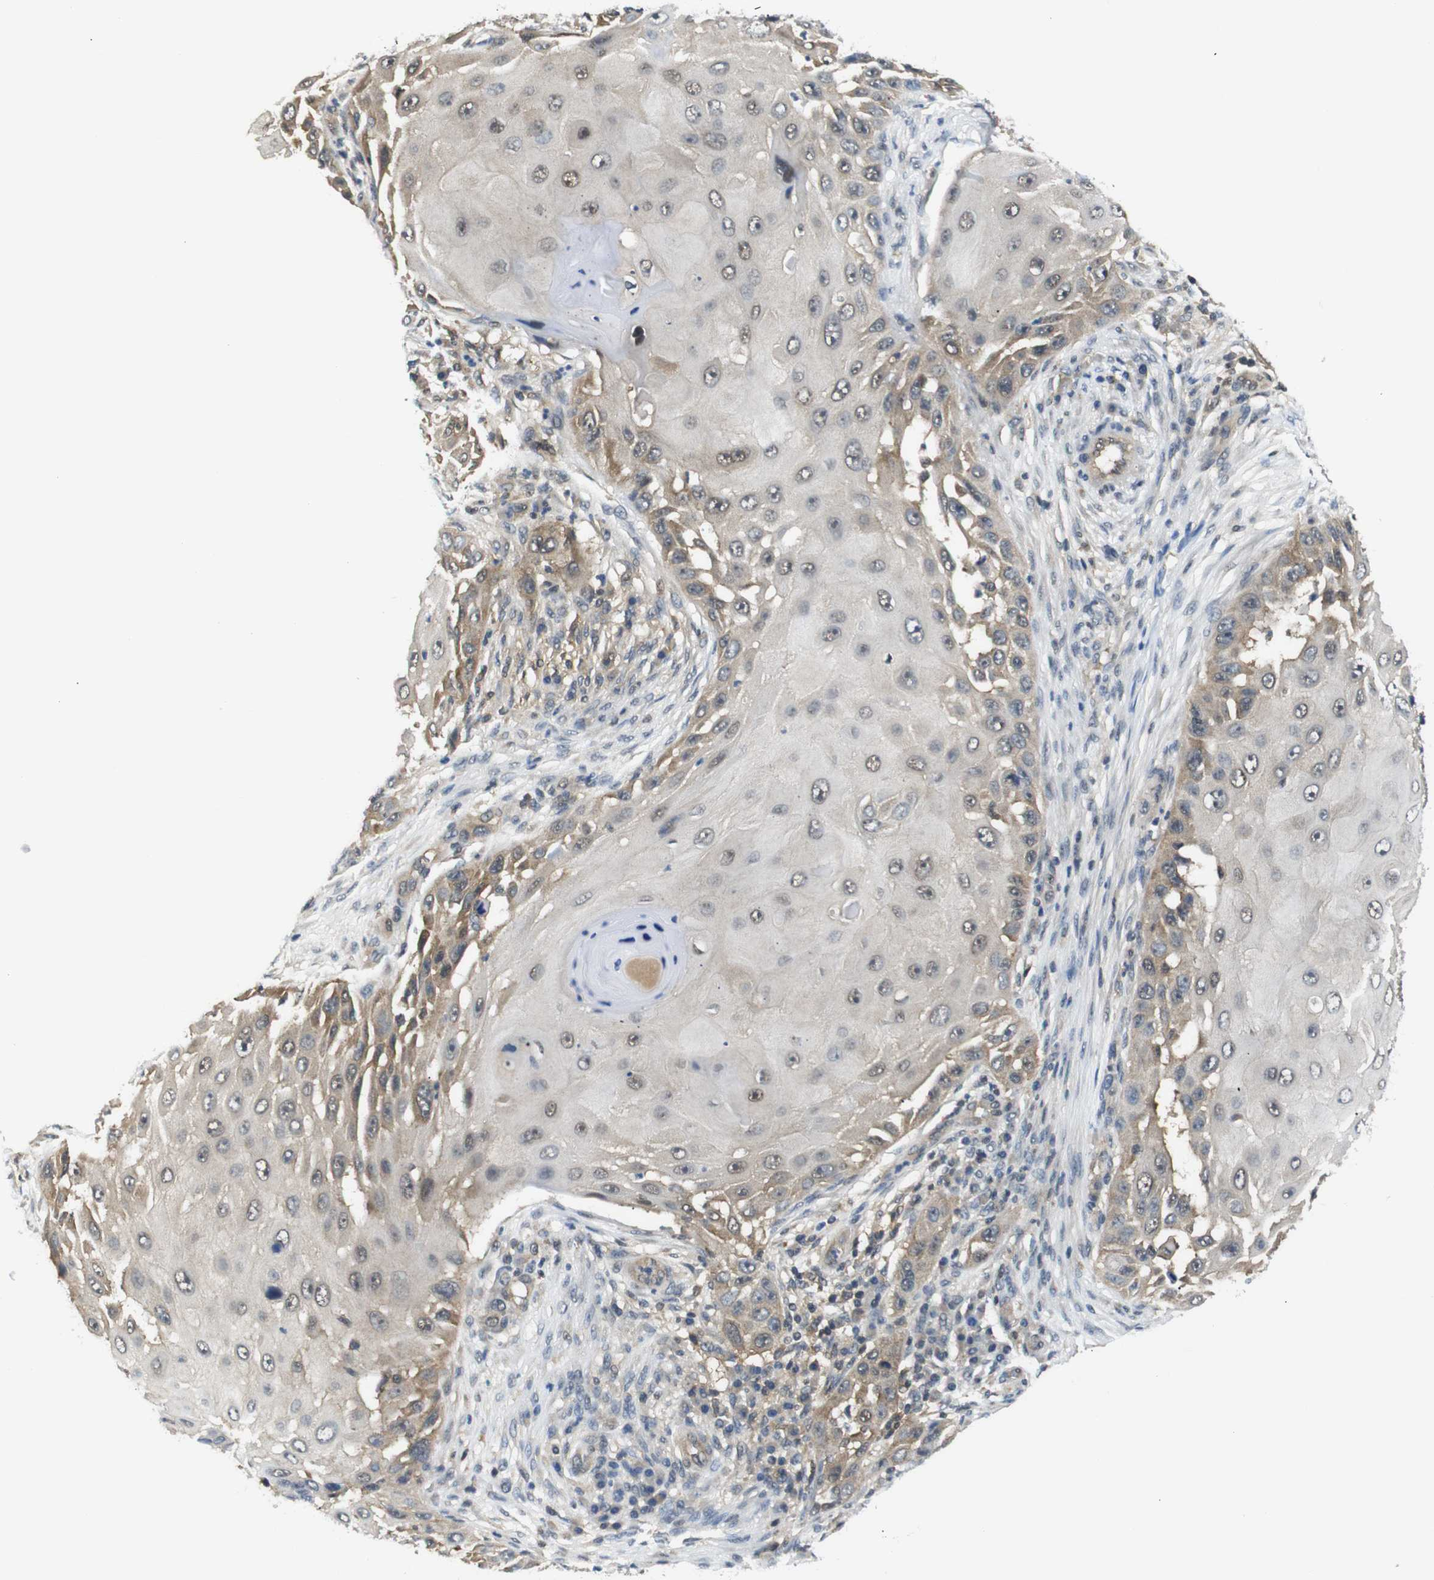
{"staining": {"intensity": "weak", "quantity": ">75%", "location": "cytoplasmic/membranous,nuclear"}, "tissue": "skin cancer", "cell_type": "Tumor cells", "image_type": "cancer", "snomed": [{"axis": "morphology", "description": "Squamous cell carcinoma, NOS"}, {"axis": "topography", "description": "Skin"}], "caption": "Immunohistochemical staining of human skin cancer (squamous cell carcinoma) shows low levels of weak cytoplasmic/membranous and nuclear protein staining in approximately >75% of tumor cells.", "gene": "UBXN1", "patient": {"sex": "female", "age": 44}}